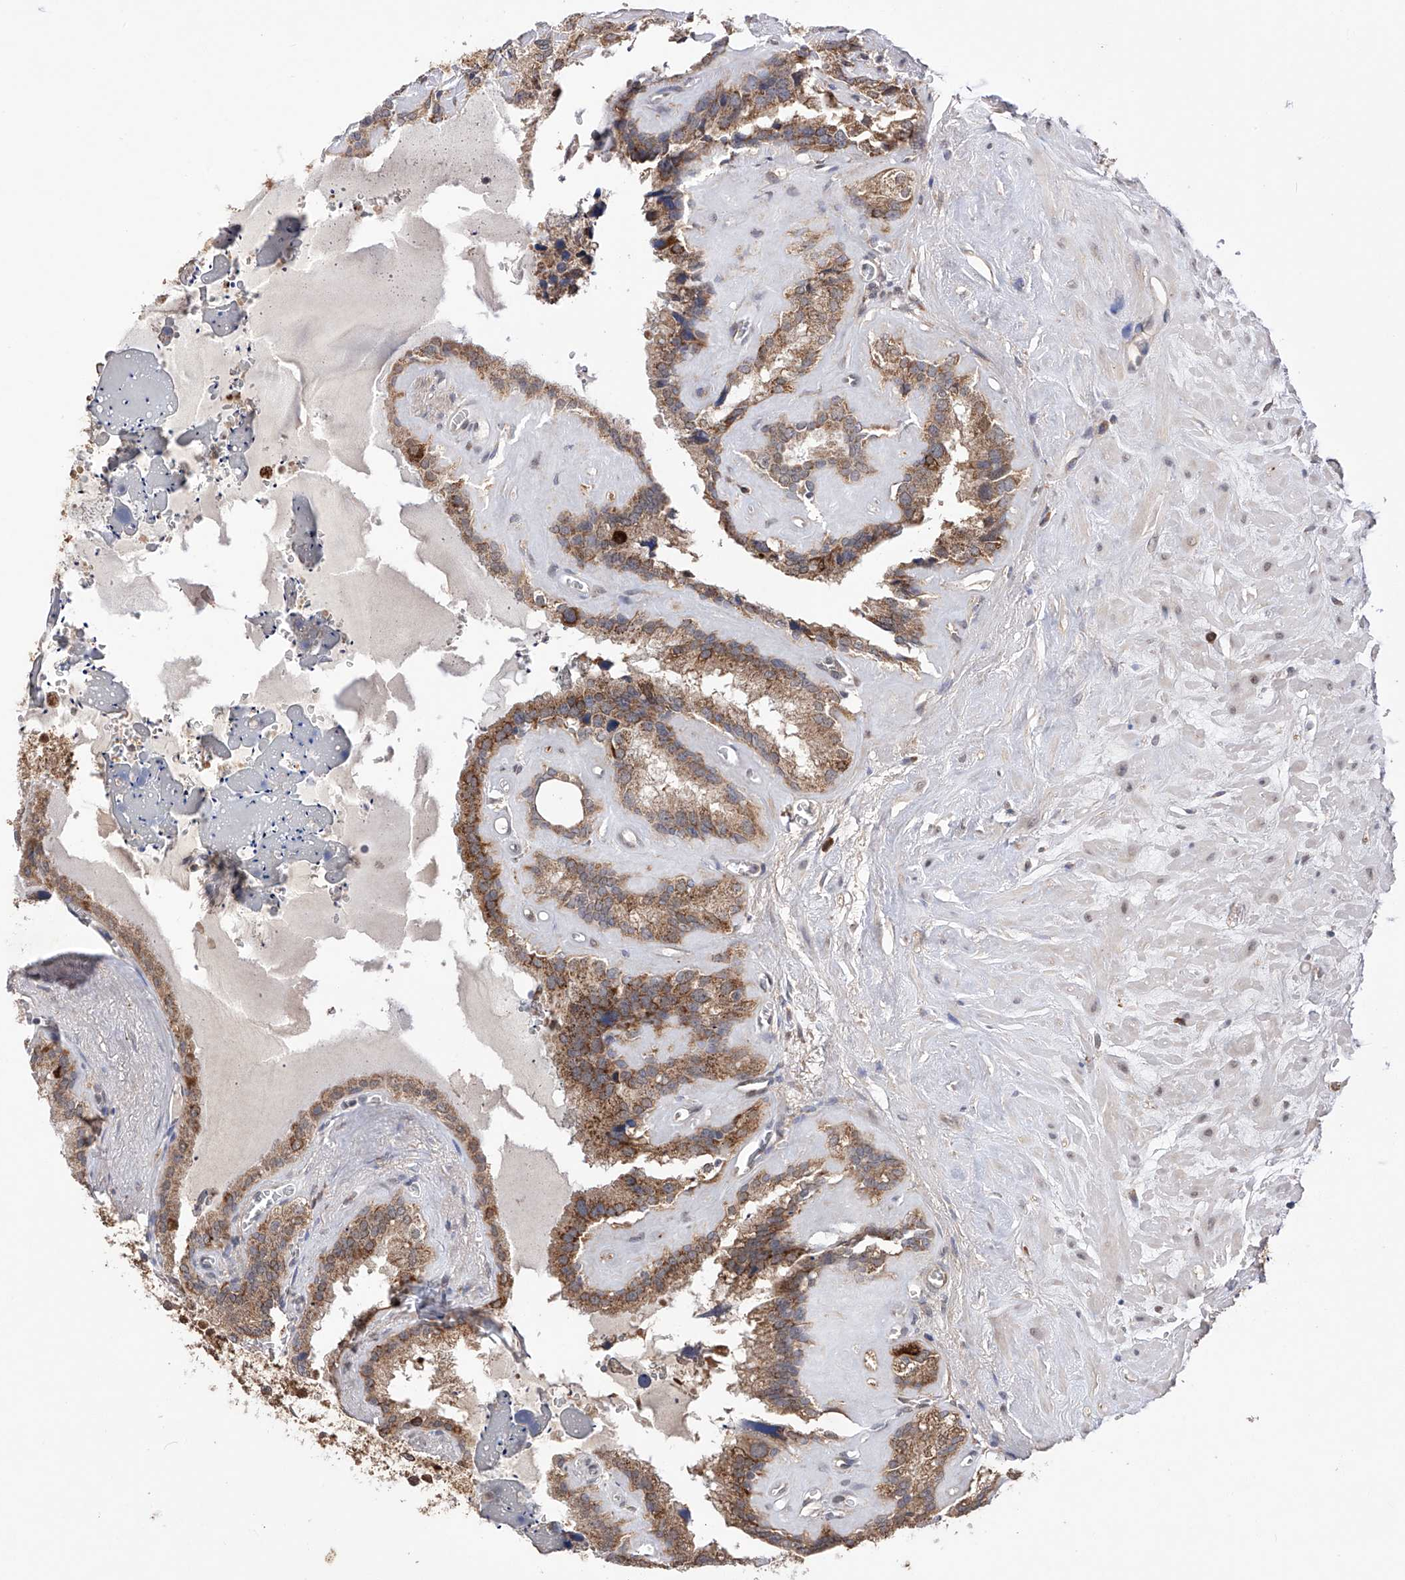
{"staining": {"intensity": "moderate", "quantity": ">75%", "location": "cytoplasmic/membranous"}, "tissue": "seminal vesicle", "cell_type": "Glandular cells", "image_type": "normal", "snomed": [{"axis": "morphology", "description": "Normal tissue, NOS"}, {"axis": "topography", "description": "Prostate"}, {"axis": "topography", "description": "Seminal veicle"}], "caption": "The micrograph exhibits staining of normal seminal vesicle, revealing moderate cytoplasmic/membranous protein positivity (brown color) within glandular cells. (Brightfield microscopy of DAB IHC at high magnification).", "gene": "SDHAF4", "patient": {"sex": "male", "age": 59}}